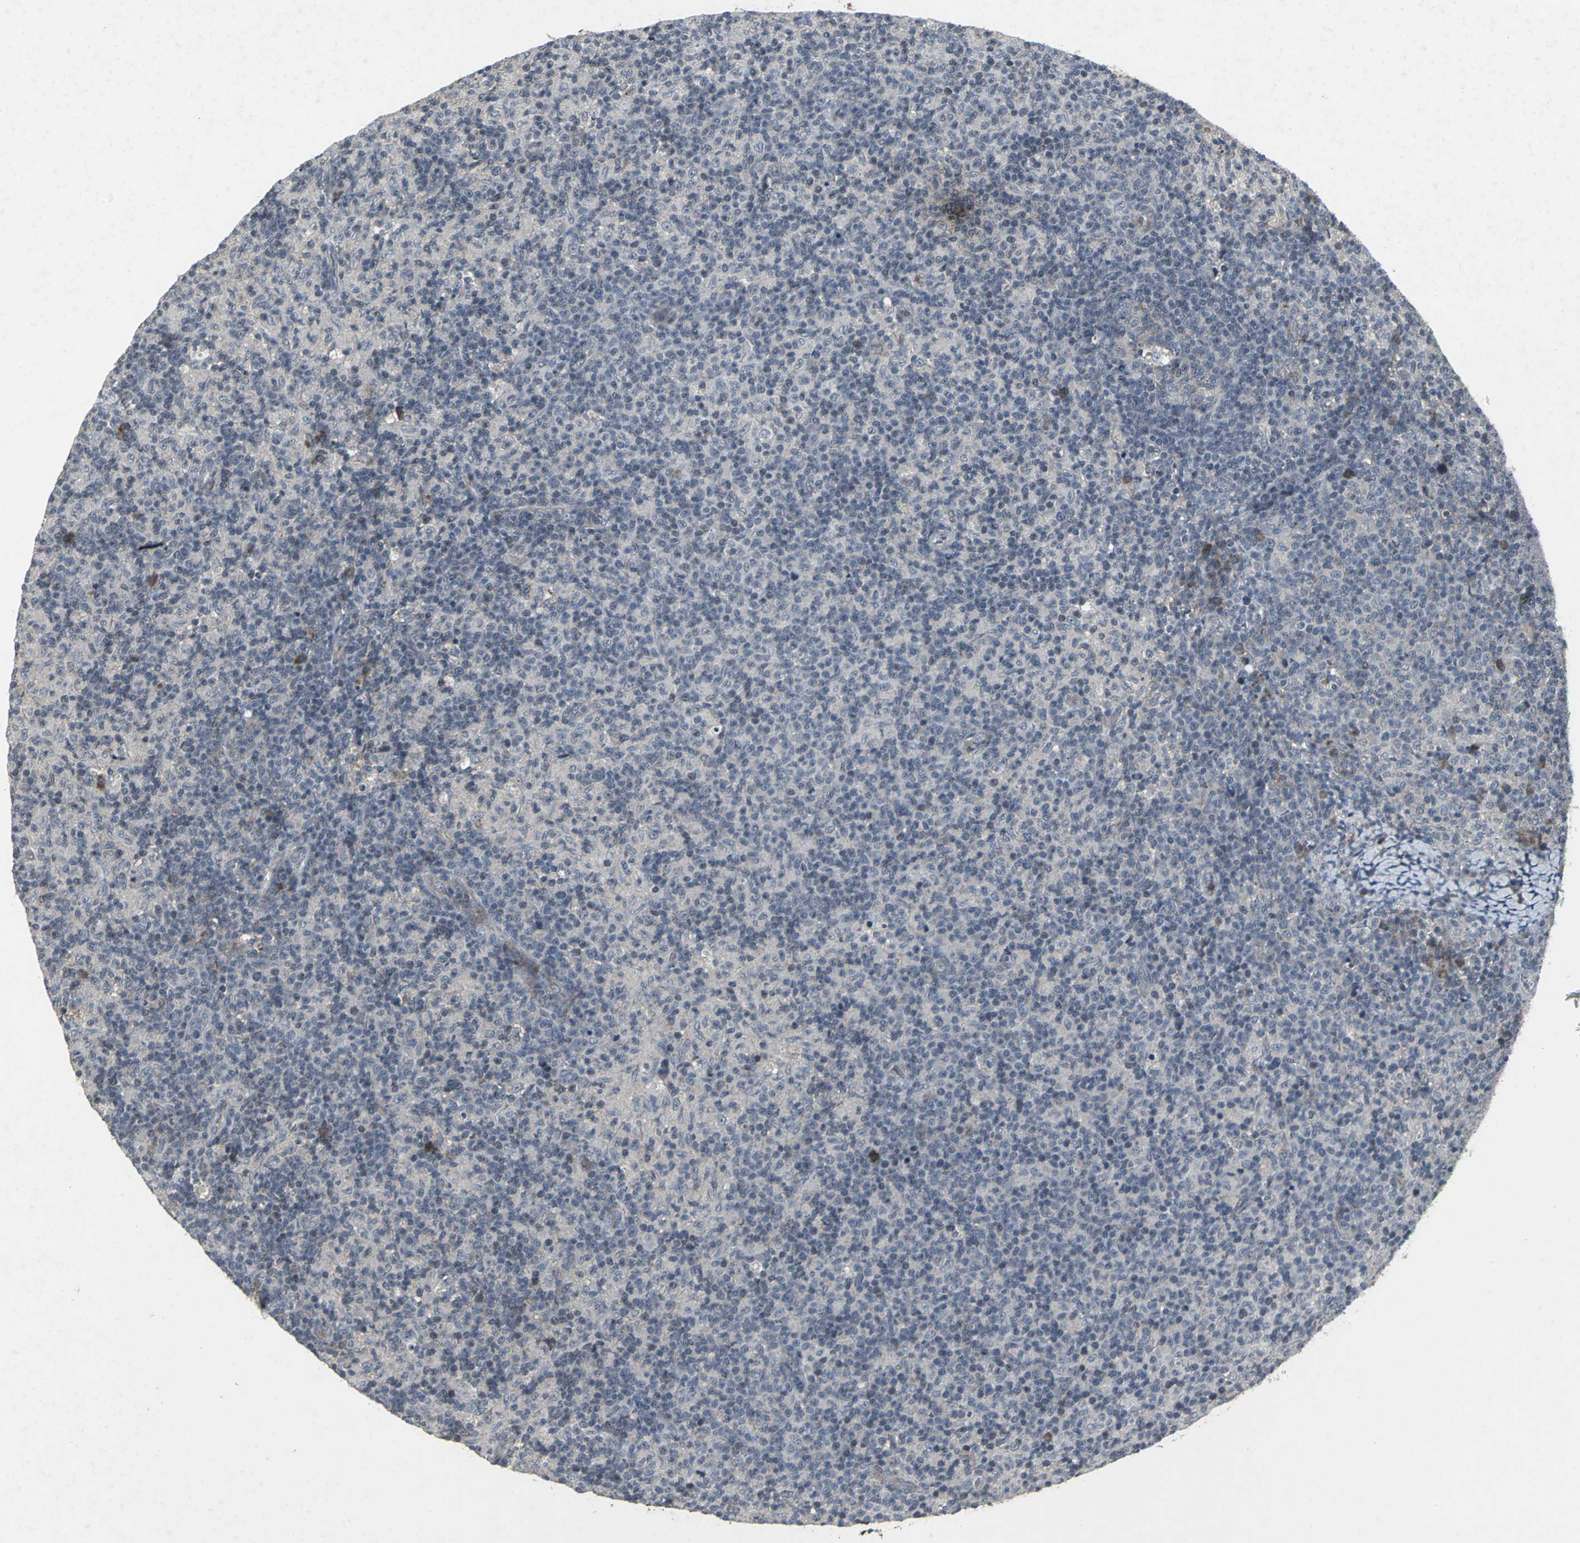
{"staining": {"intensity": "negative", "quantity": "none", "location": "none"}, "tissue": "lymph node", "cell_type": "Germinal center cells", "image_type": "normal", "snomed": [{"axis": "morphology", "description": "Normal tissue, NOS"}, {"axis": "morphology", "description": "Inflammation, NOS"}, {"axis": "topography", "description": "Lymph node"}], "caption": "DAB immunohistochemical staining of benign lymph node reveals no significant positivity in germinal center cells. (IHC, brightfield microscopy, high magnification).", "gene": "BMP4", "patient": {"sex": "male", "age": 55}}